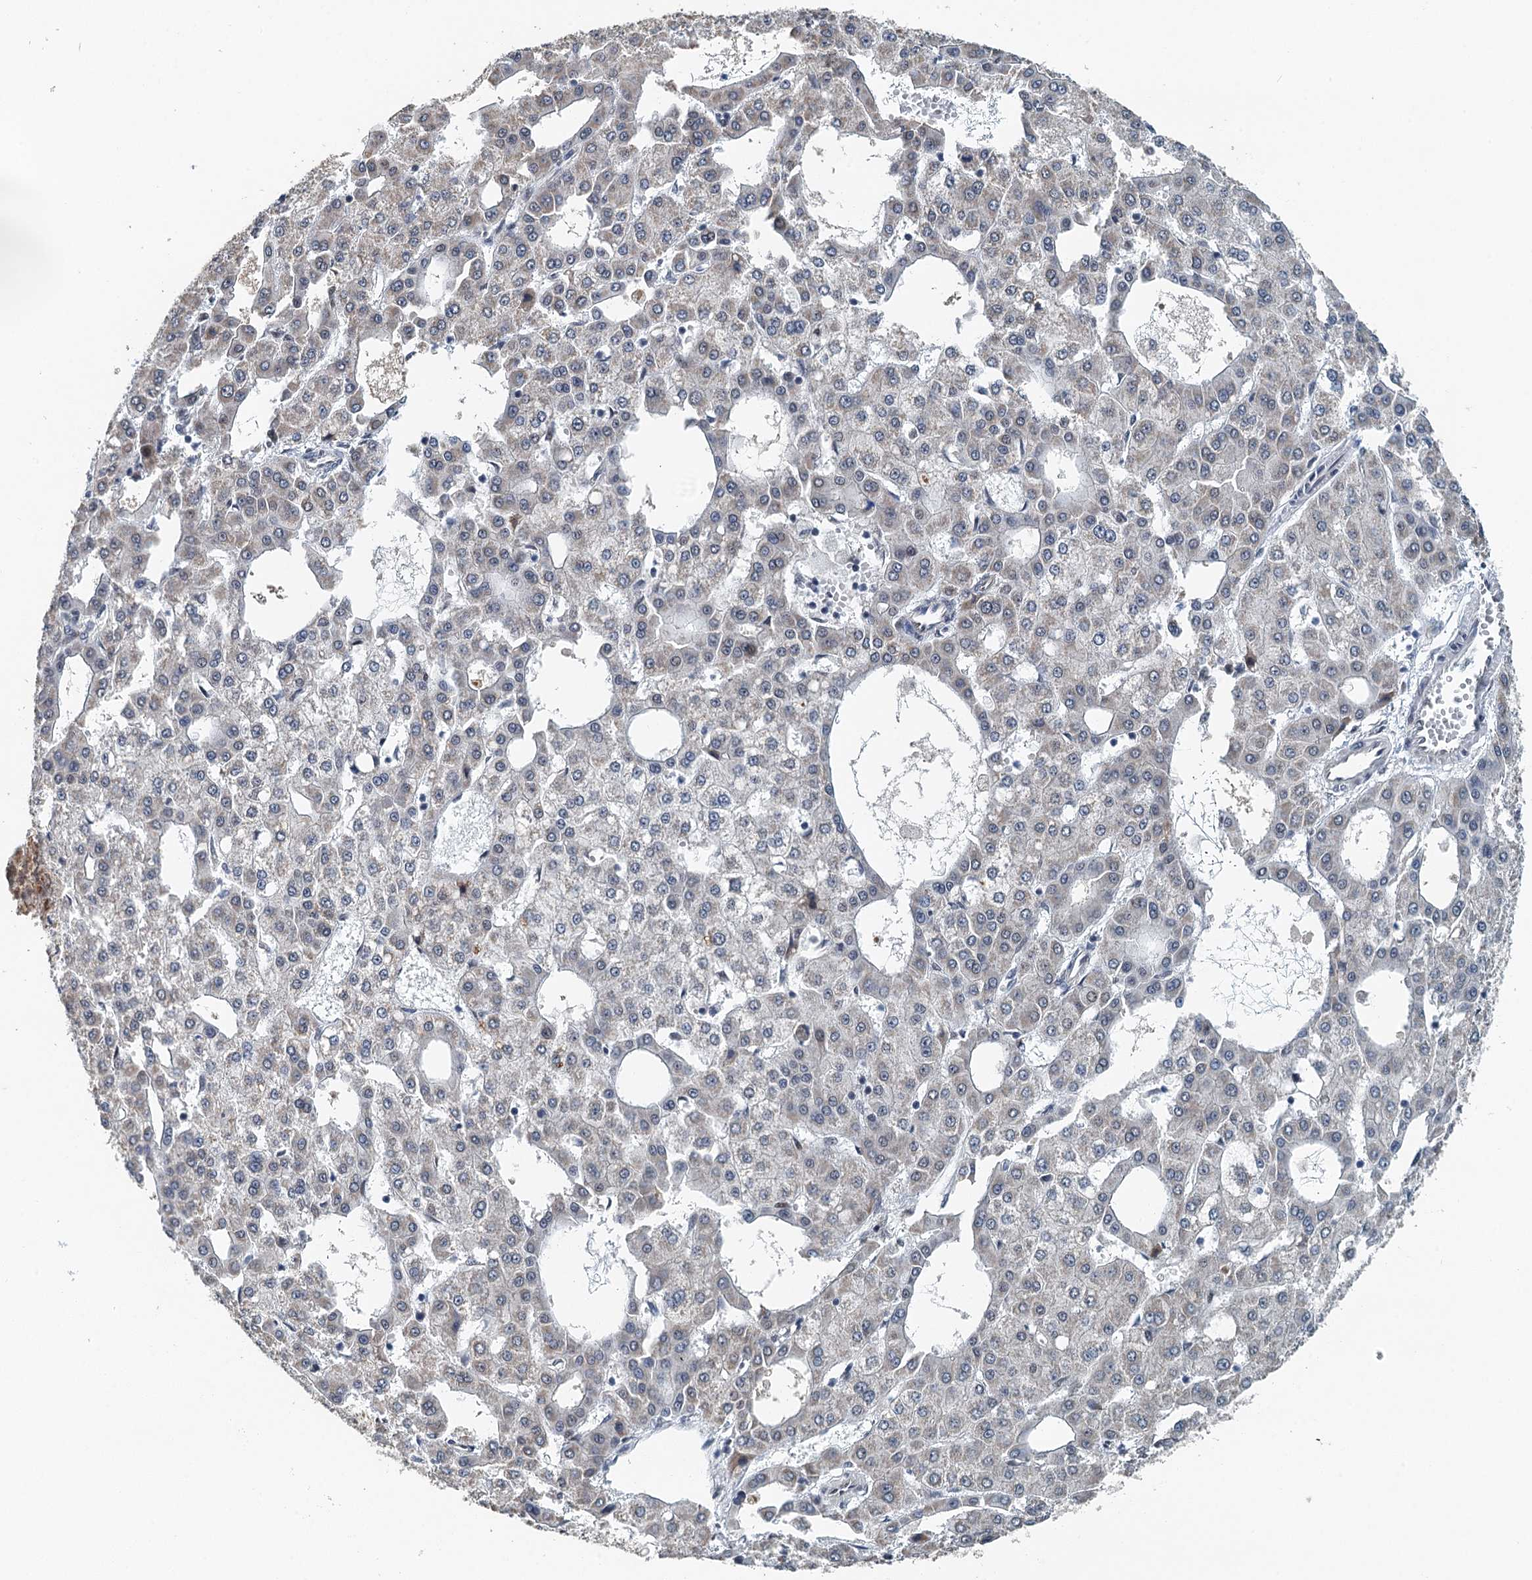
{"staining": {"intensity": "negative", "quantity": "none", "location": "none"}, "tissue": "liver cancer", "cell_type": "Tumor cells", "image_type": "cancer", "snomed": [{"axis": "morphology", "description": "Carcinoma, Hepatocellular, NOS"}, {"axis": "topography", "description": "Liver"}], "caption": "Immunohistochemistry histopathology image of neoplastic tissue: hepatocellular carcinoma (liver) stained with DAB (3,3'-diaminobenzidine) exhibits no significant protein expression in tumor cells.", "gene": "MTA3", "patient": {"sex": "male", "age": 47}}